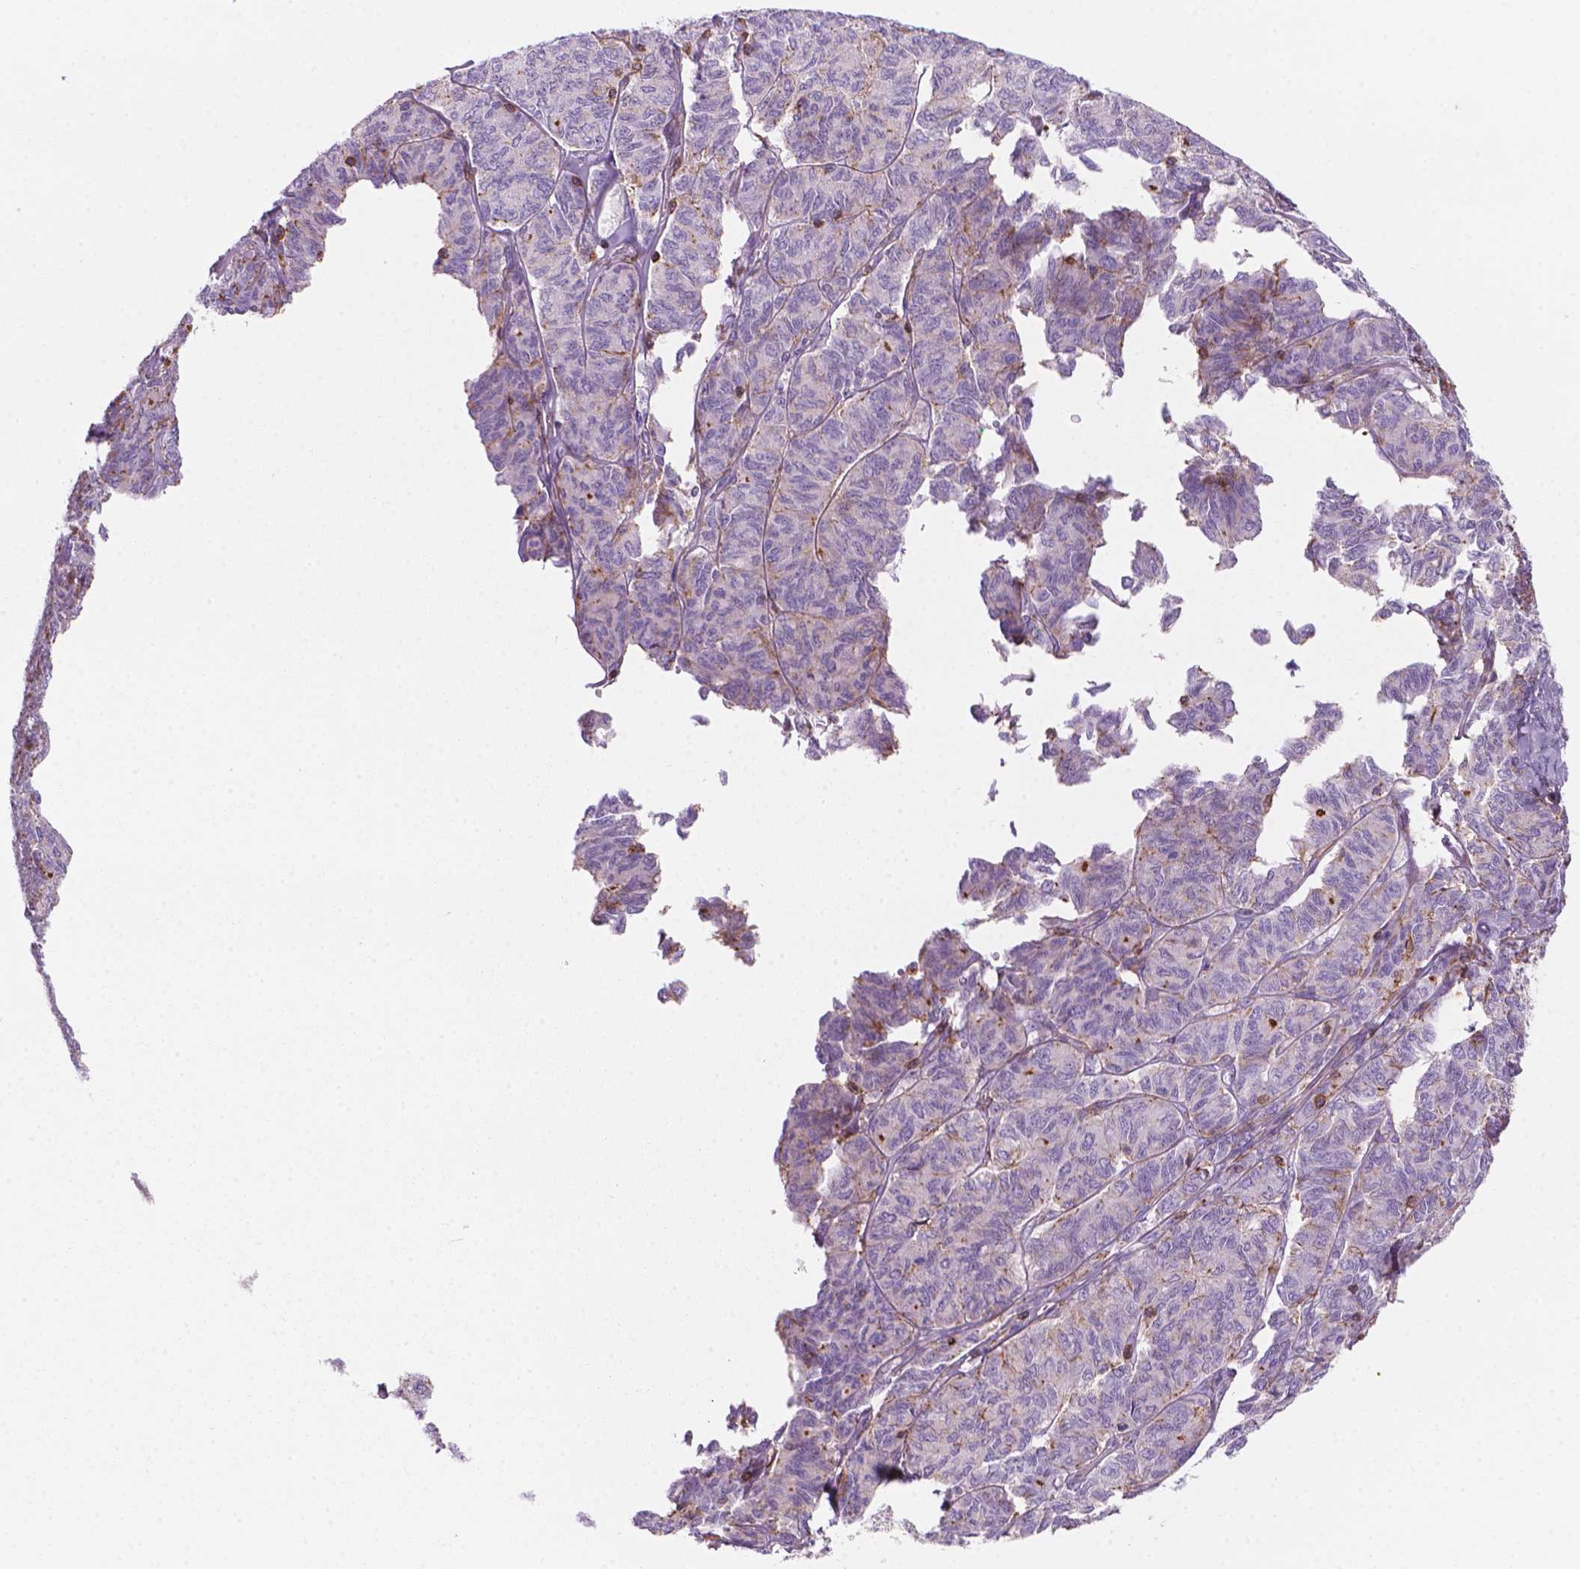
{"staining": {"intensity": "weak", "quantity": "<25%", "location": "cytoplasmic/membranous"}, "tissue": "ovarian cancer", "cell_type": "Tumor cells", "image_type": "cancer", "snomed": [{"axis": "morphology", "description": "Carcinoma, endometroid"}, {"axis": "topography", "description": "Ovary"}], "caption": "Tumor cells are negative for protein expression in human ovarian cancer (endometroid carcinoma).", "gene": "PATJ", "patient": {"sex": "female", "age": 80}}